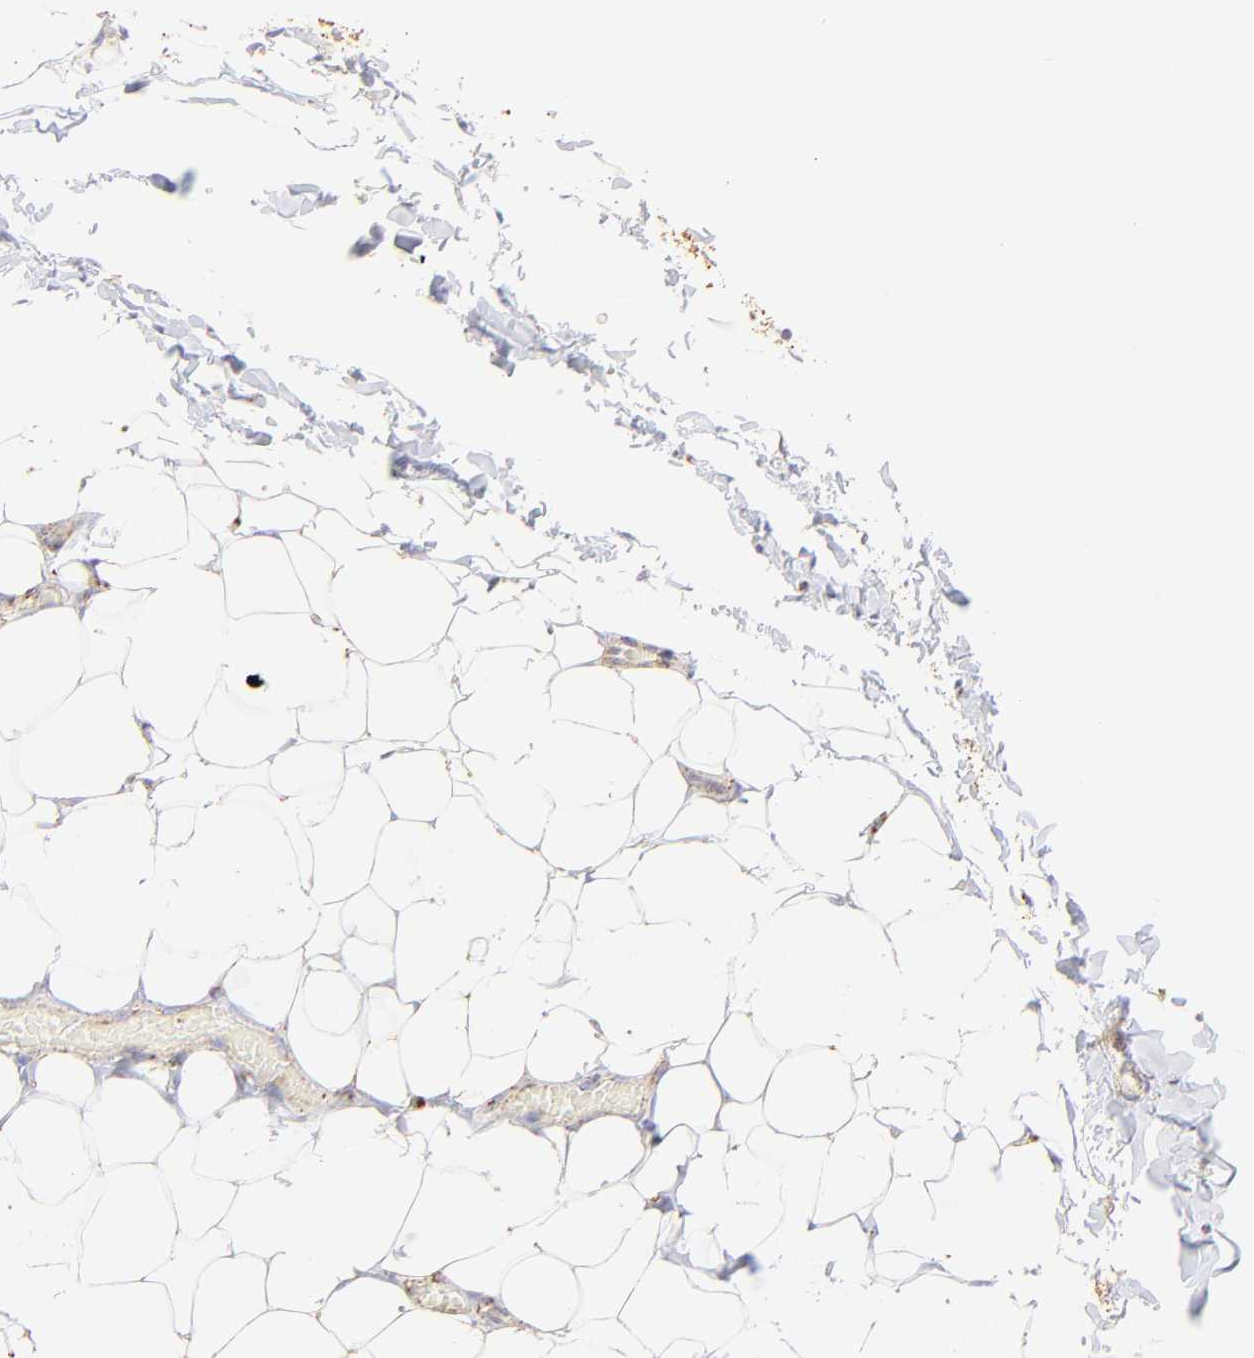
{"staining": {"intensity": "moderate", "quantity": "25%-75%", "location": "cytoplasmic/membranous"}, "tissue": "adipose tissue", "cell_type": "Adipocytes", "image_type": "normal", "snomed": [{"axis": "morphology", "description": "Normal tissue, NOS"}, {"axis": "topography", "description": "Soft tissue"}], "caption": "High-power microscopy captured an immunohistochemistry micrograph of benign adipose tissue, revealing moderate cytoplasmic/membranous expression in about 25%-75% of adipocytes. (brown staining indicates protein expression, while blue staining denotes nuclei).", "gene": "ECH1", "patient": {"sex": "male", "age": 26}}